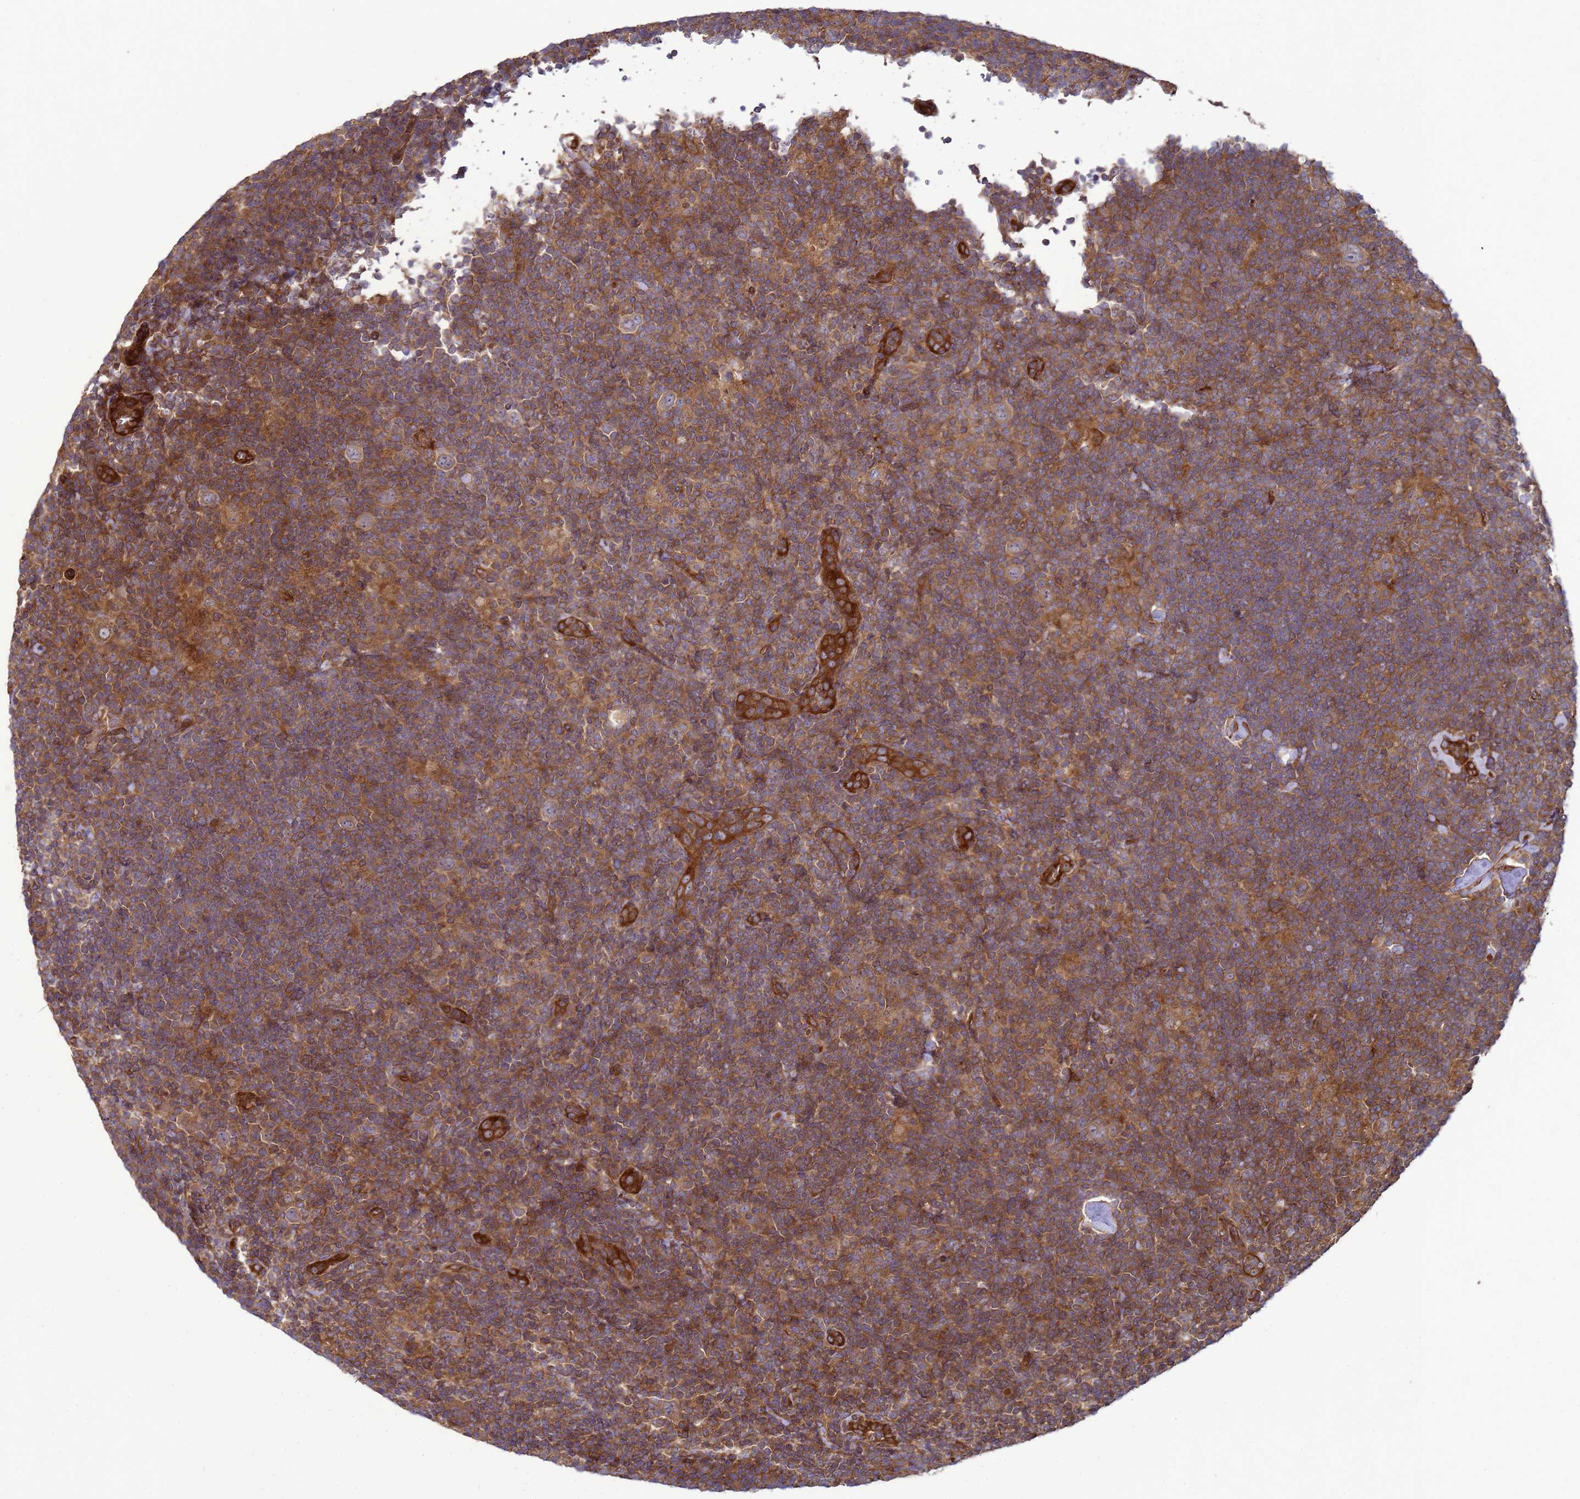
{"staining": {"intensity": "weak", "quantity": ">75%", "location": "cytoplasmic/membranous"}, "tissue": "lymphoma", "cell_type": "Tumor cells", "image_type": "cancer", "snomed": [{"axis": "morphology", "description": "Hodgkin's disease, NOS"}, {"axis": "topography", "description": "Lymph node"}], "caption": "Hodgkin's disease was stained to show a protein in brown. There is low levels of weak cytoplasmic/membranous expression in approximately >75% of tumor cells.", "gene": "CNOT1", "patient": {"sex": "female", "age": 57}}